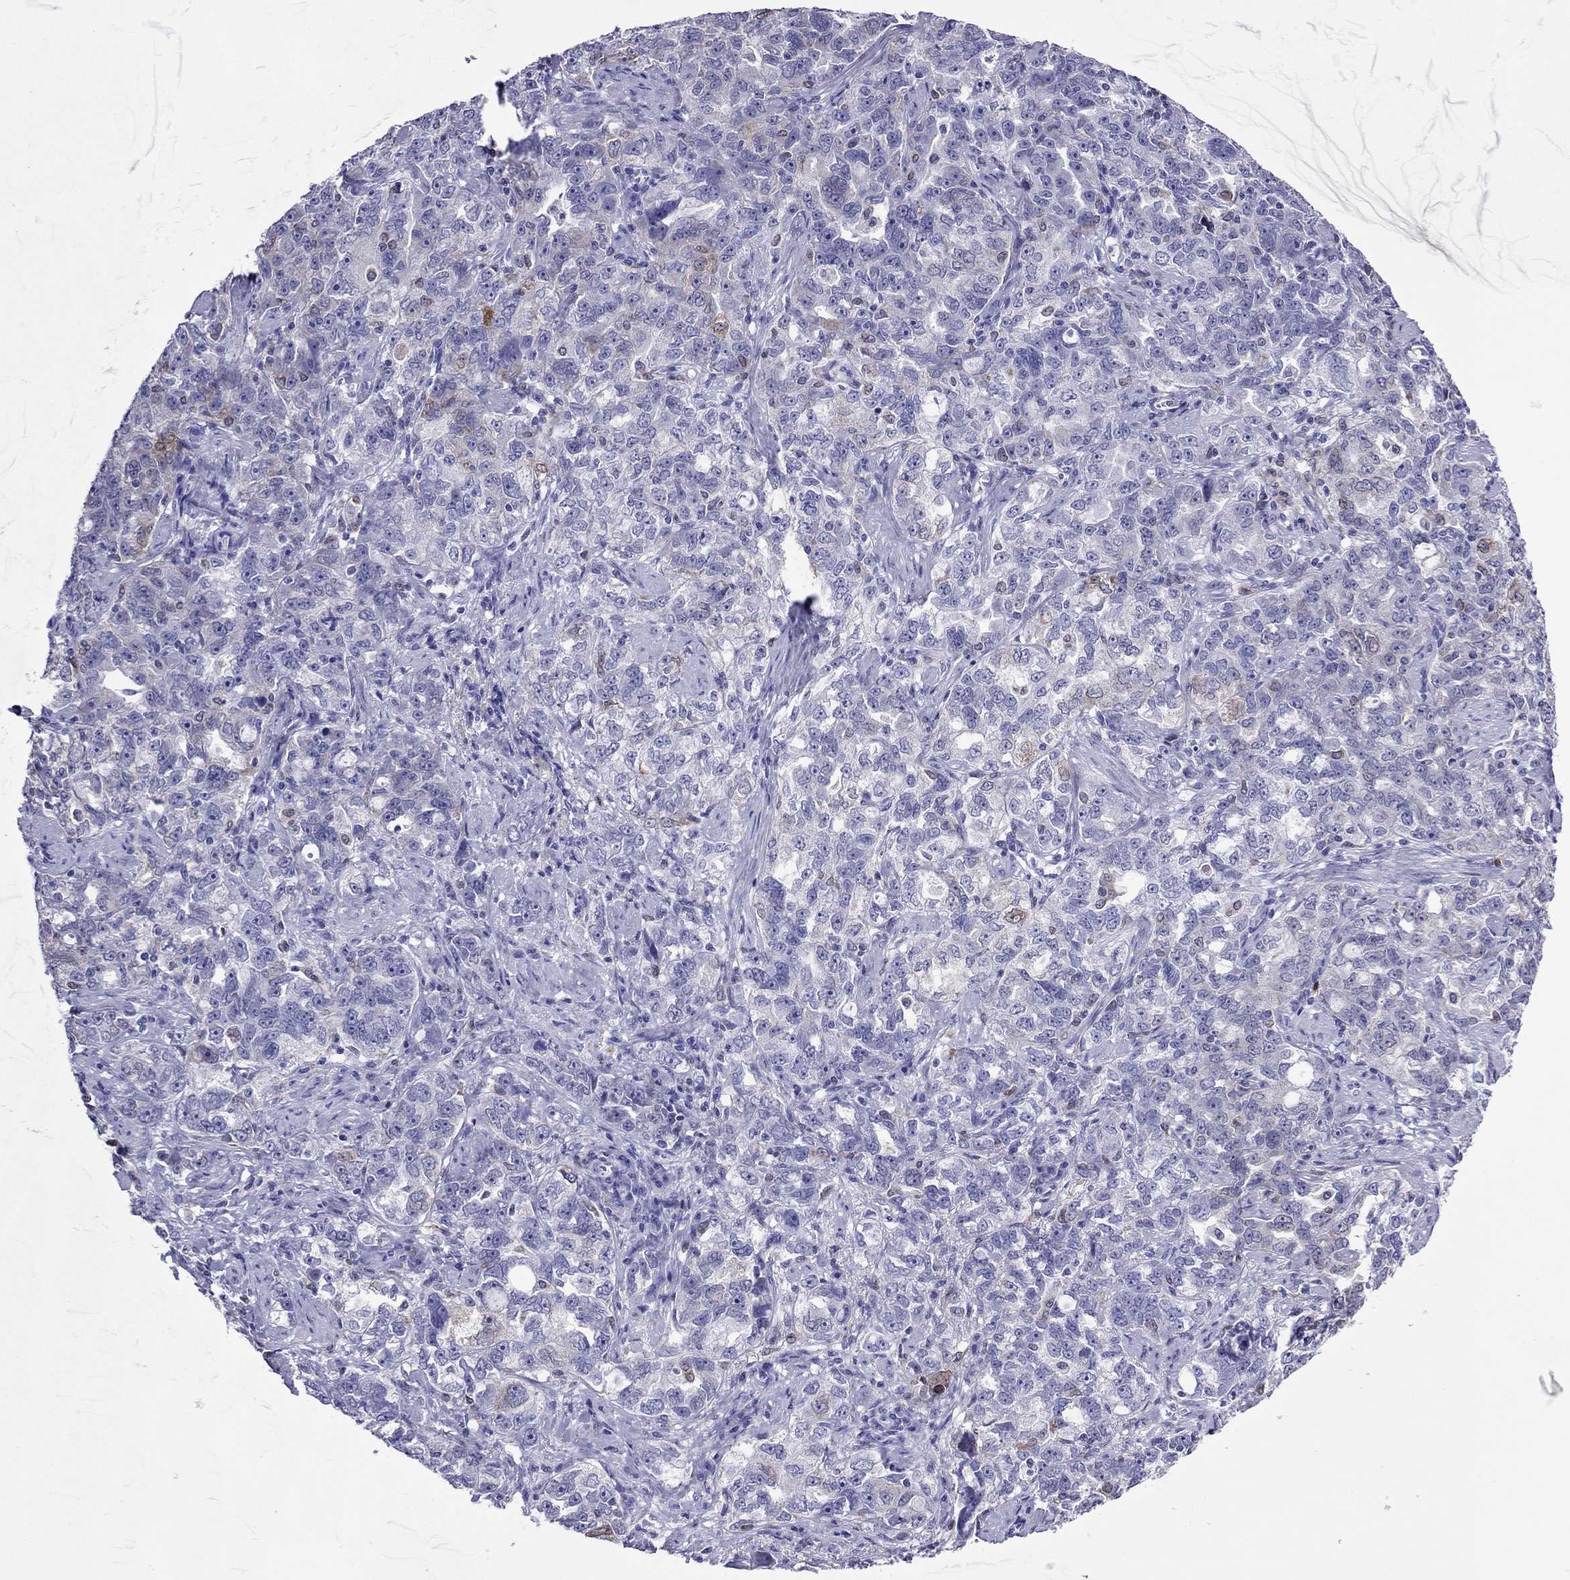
{"staining": {"intensity": "negative", "quantity": "none", "location": "none"}, "tissue": "ovarian cancer", "cell_type": "Tumor cells", "image_type": "cancer", "snomed": [{"axis": "morphology", "description": "Cystadenocarcinoma, serous, NOS"}, {"axis": "topography", "description": "Ovary"}], "caption": "A high-resolution photomicrograph shows immunohistochemistry staining of ovarian serous cystadenocarcinoma, which reveals no significant positivity in tumor cells.", "gene": "ADORA2A", "patient": {"sex": "female", "age": 51}}